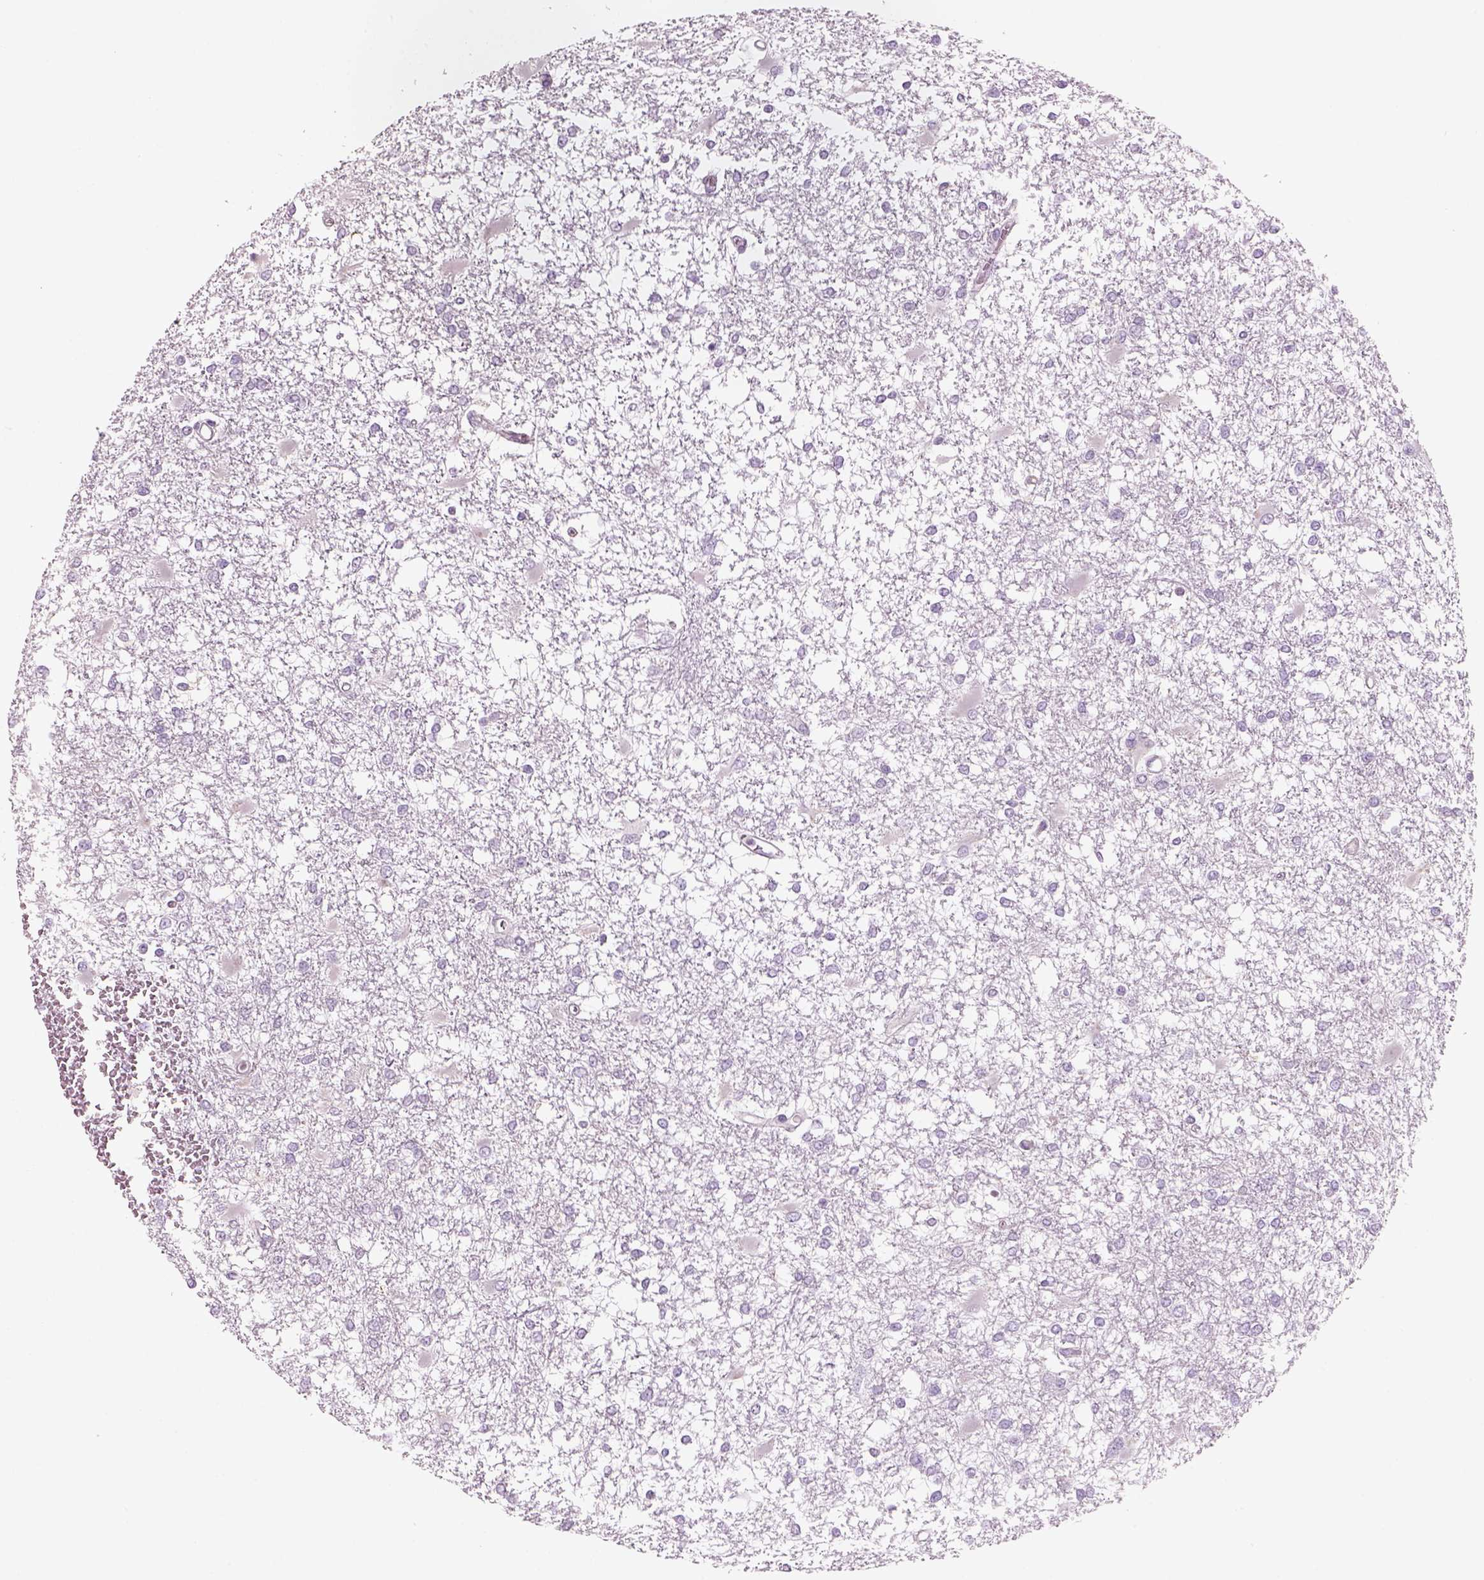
{"staining": {"intensity": "negative", "quantity": "none", "location": "none"}, "tissue": "glioma", "cell_type": "Tumor cells", "image_type": "cancer", "snomed": [{"axis": "morphology", "description": "Glioma, malignant, High grade"}, {"axis": "topography", "description": "Cerebral cortex"}], "caption": "The micrograph displays no staining of tumor cells in malignant glioma (high-grade).", "gene": "SLC1A7", "patient": {"sex": "male", "age": 79}}